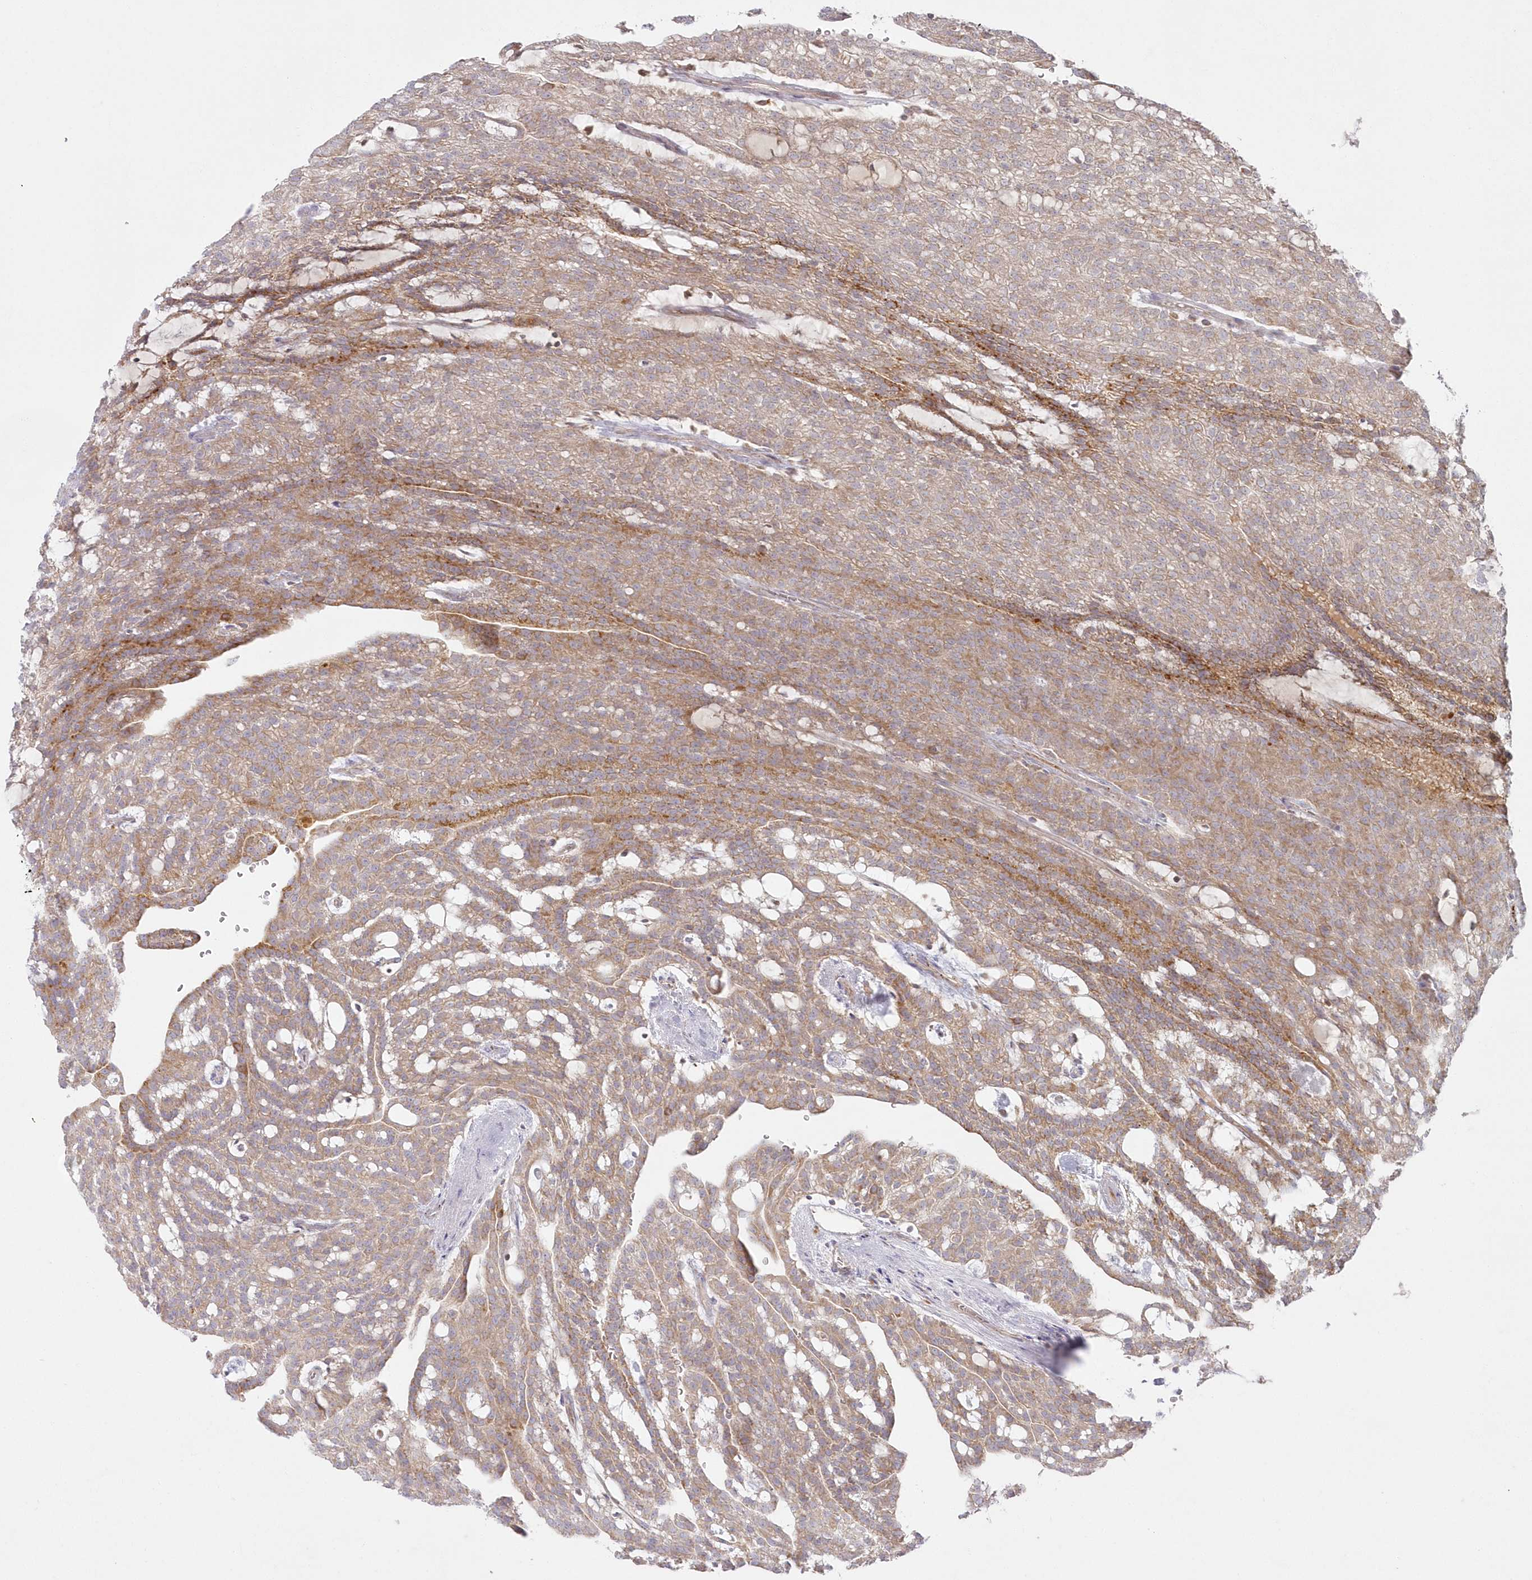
{"staining": {"intensity": "moderate", "quantity": ">75%", "location": "cytoplasmic/membranous"}, "tissue": "renal cancer", "cell_type": "Tumor cells", "image_type": "cancer", "snomed": [{"axis": "morphology", "description": "Adenocarcinoma, NOS"}, {"axis": "topography", "description": "Kidney"}], "caption": "Tumor cells show medium levels of moderate cytoplasmic/membranous expression in approximately >75% of cells in renal cancer (adenocarcinoma). Immunohistochemistry stains the protein in brown and the nuclei are stained blue.", "gene": "ARSB", "patient": {"sex": "male", "age": 63}}